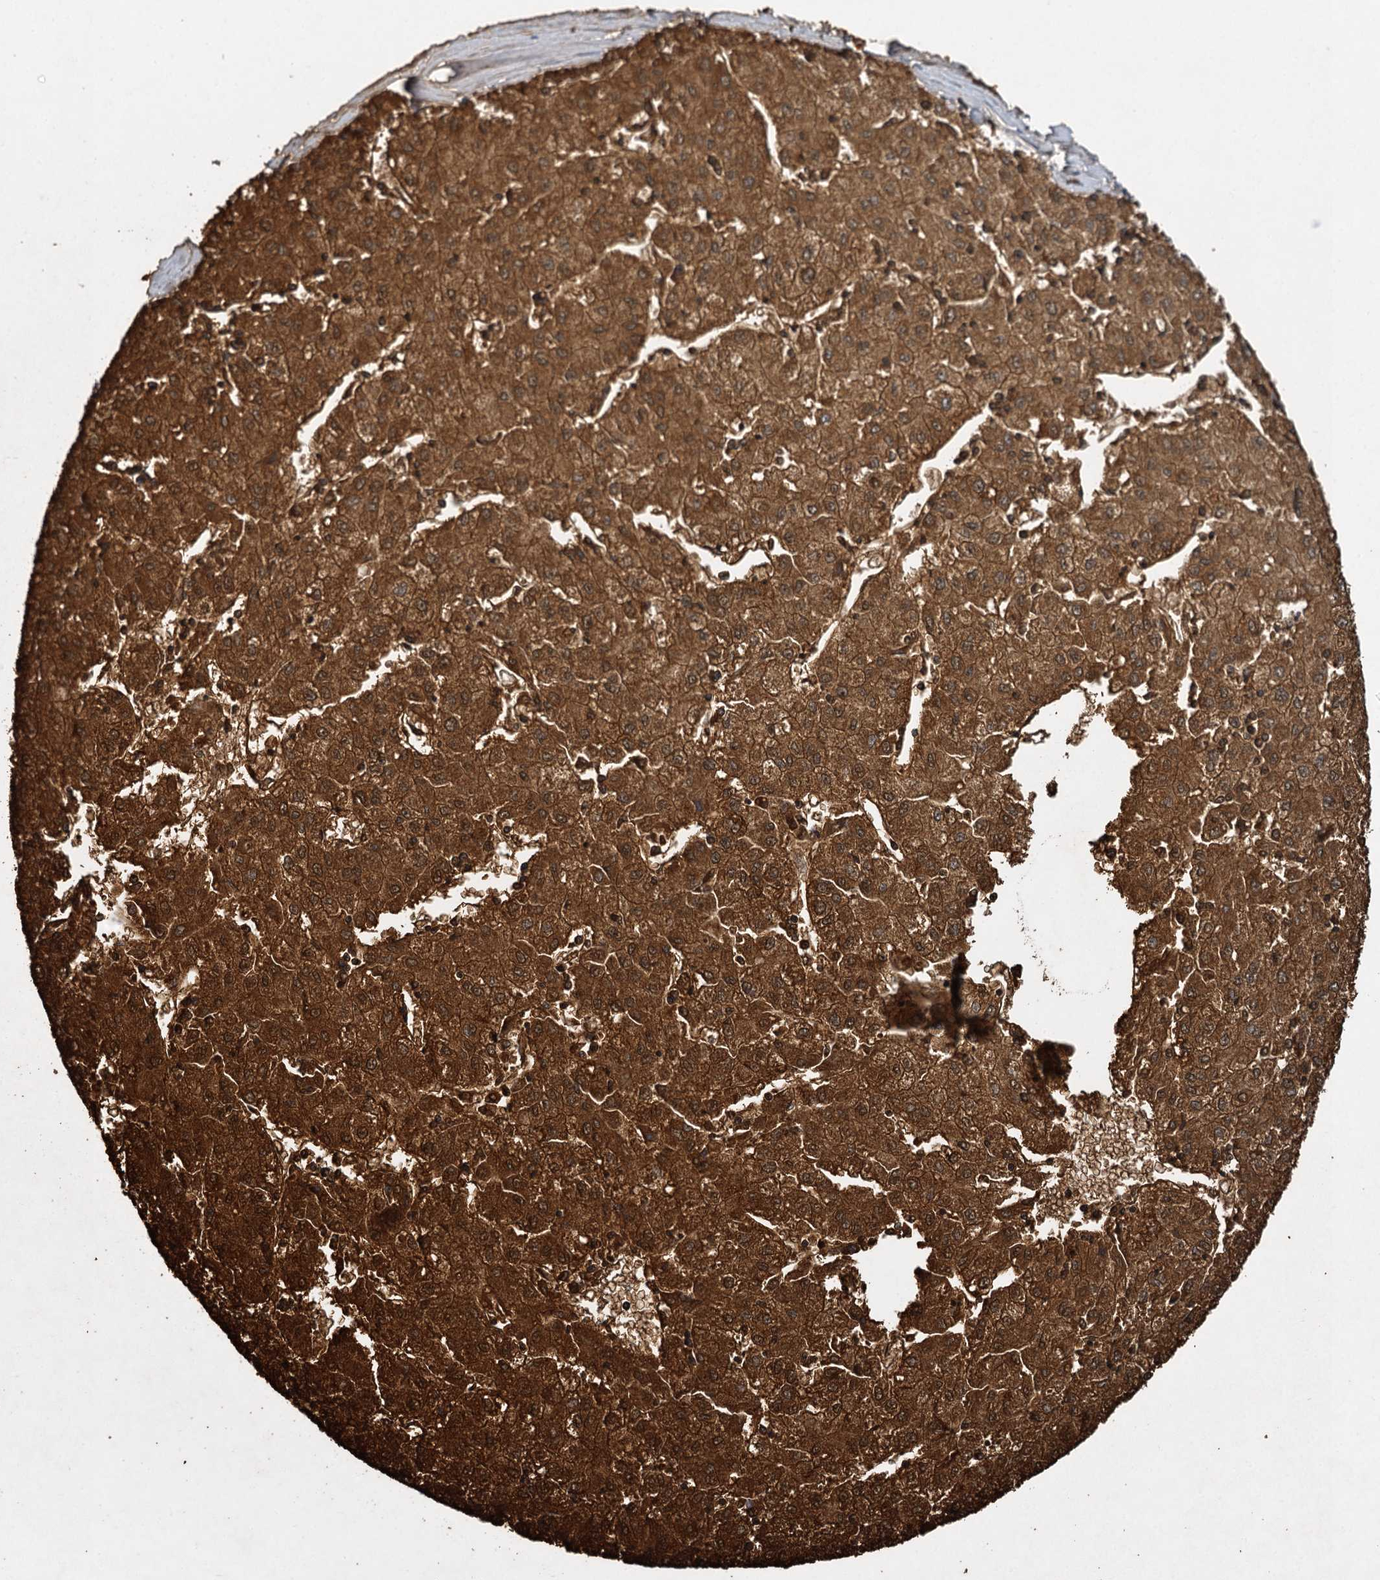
{"staining": {"intensity": "strong", "quantity": ">75%", "location": "cytoplasmic/membranous"}, "tissue": "liver cancer", "cell_type": "Tumor cells", "image_type": "cancer", "snomed": [{"axis": "morphology", "description": "Carcinoma, Hepatocellular, NOS"}, {"axis": "topography", "description": "Liver"}], "caption": "Immunohistochemistry of liver cancer demonstrates high levels of strong cytoplasmic/membranous staining in approximately >75% of tumor cells.", "gene": "BCS1L", "patient": {"sex": "male", "age": 72}}